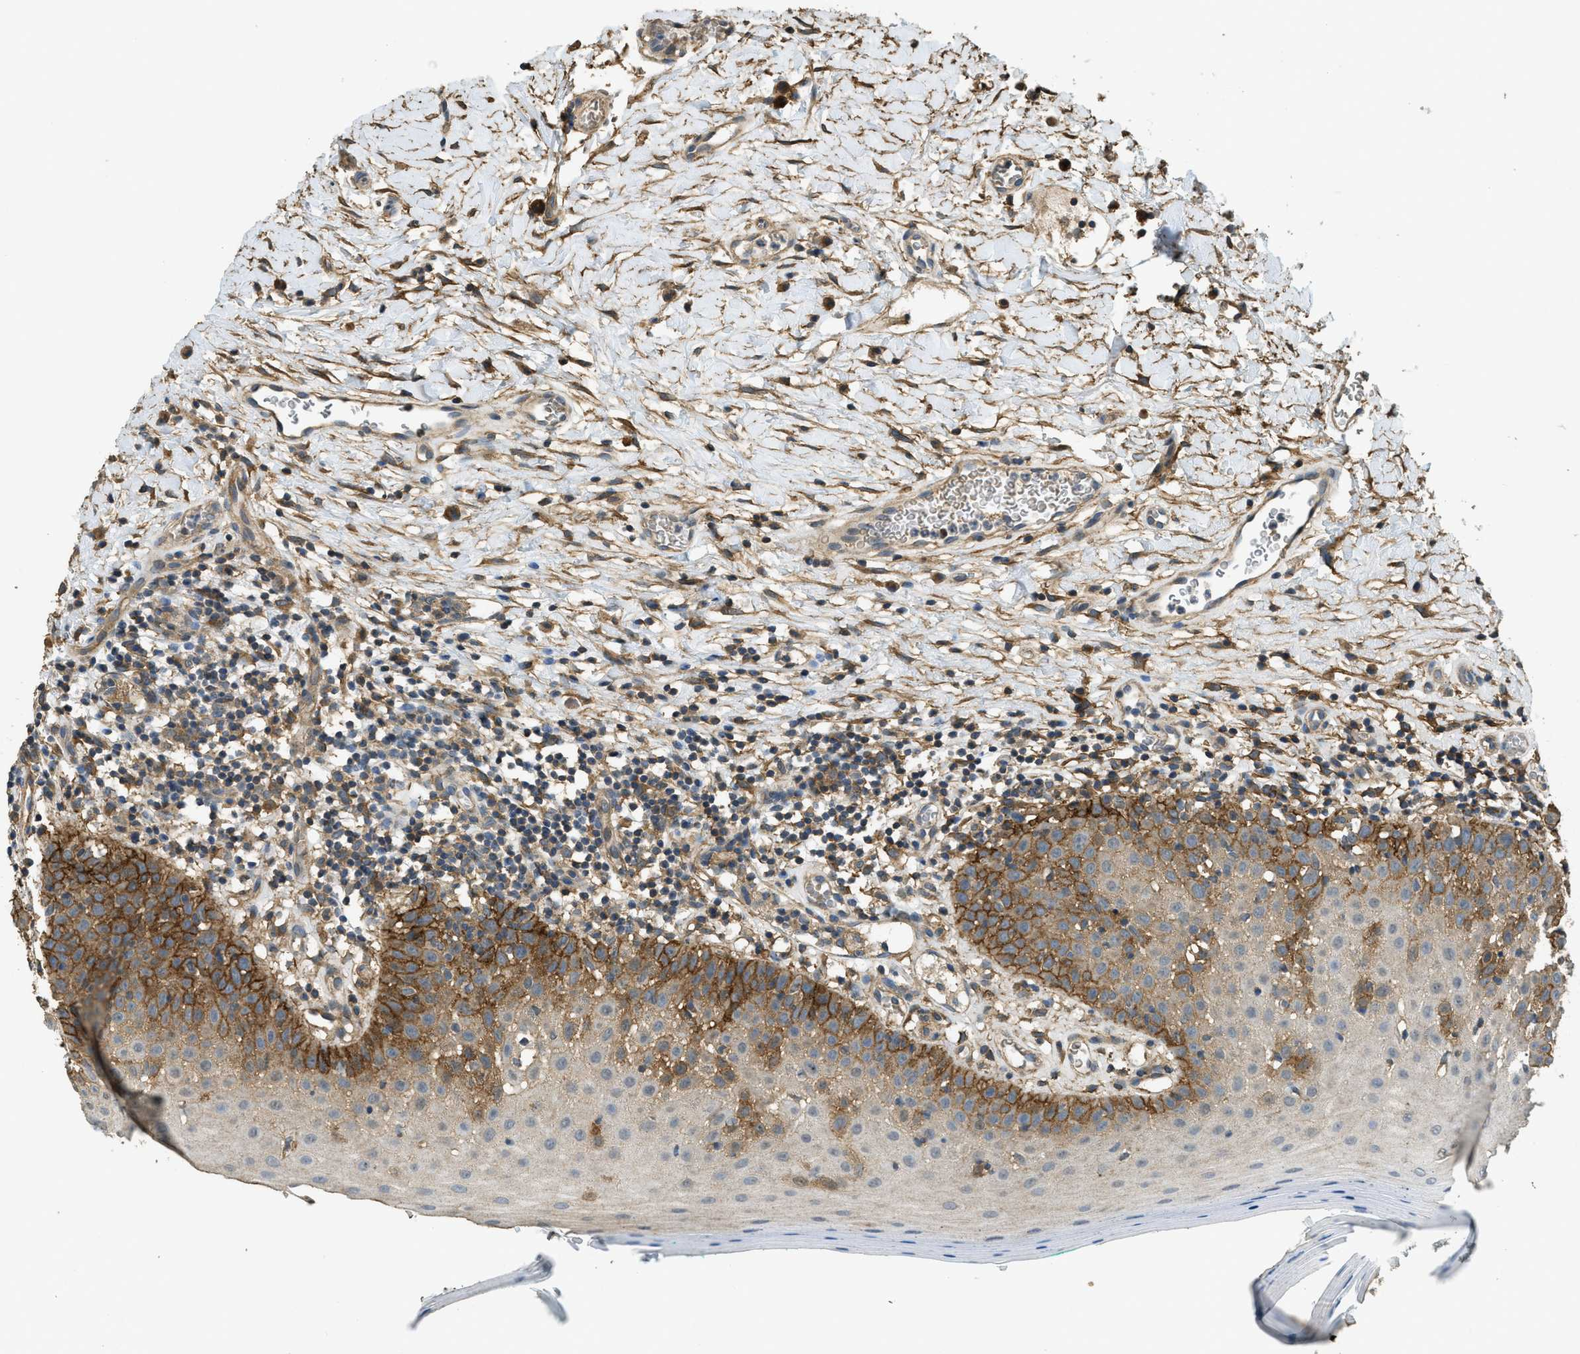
{"staining": {"intensity": "moderate", "quantity": "25%-75%", "location": "cytoplasmic/membranous"}, "tissue": "oral mucosa", "cell_type": "Squamous epithelial cells", "image_type": "normal", "snomed": [{"axis": "morphology", "description": "Normal tissue, NOS"}, {"axis": "topography", "description": "Skeletal muscle"}, {"axis": "topography", "description": "Oral tissue"}], "caption": "Oral mucosa stained with DAB immunohistochemistry (IHC) shows medium levels of moderate cytoplasmic/membranous expression in about 25%-75% of squamous epithelial cells.", "gene": "CD276", "patient": {"sex": "male", "age": 58}}